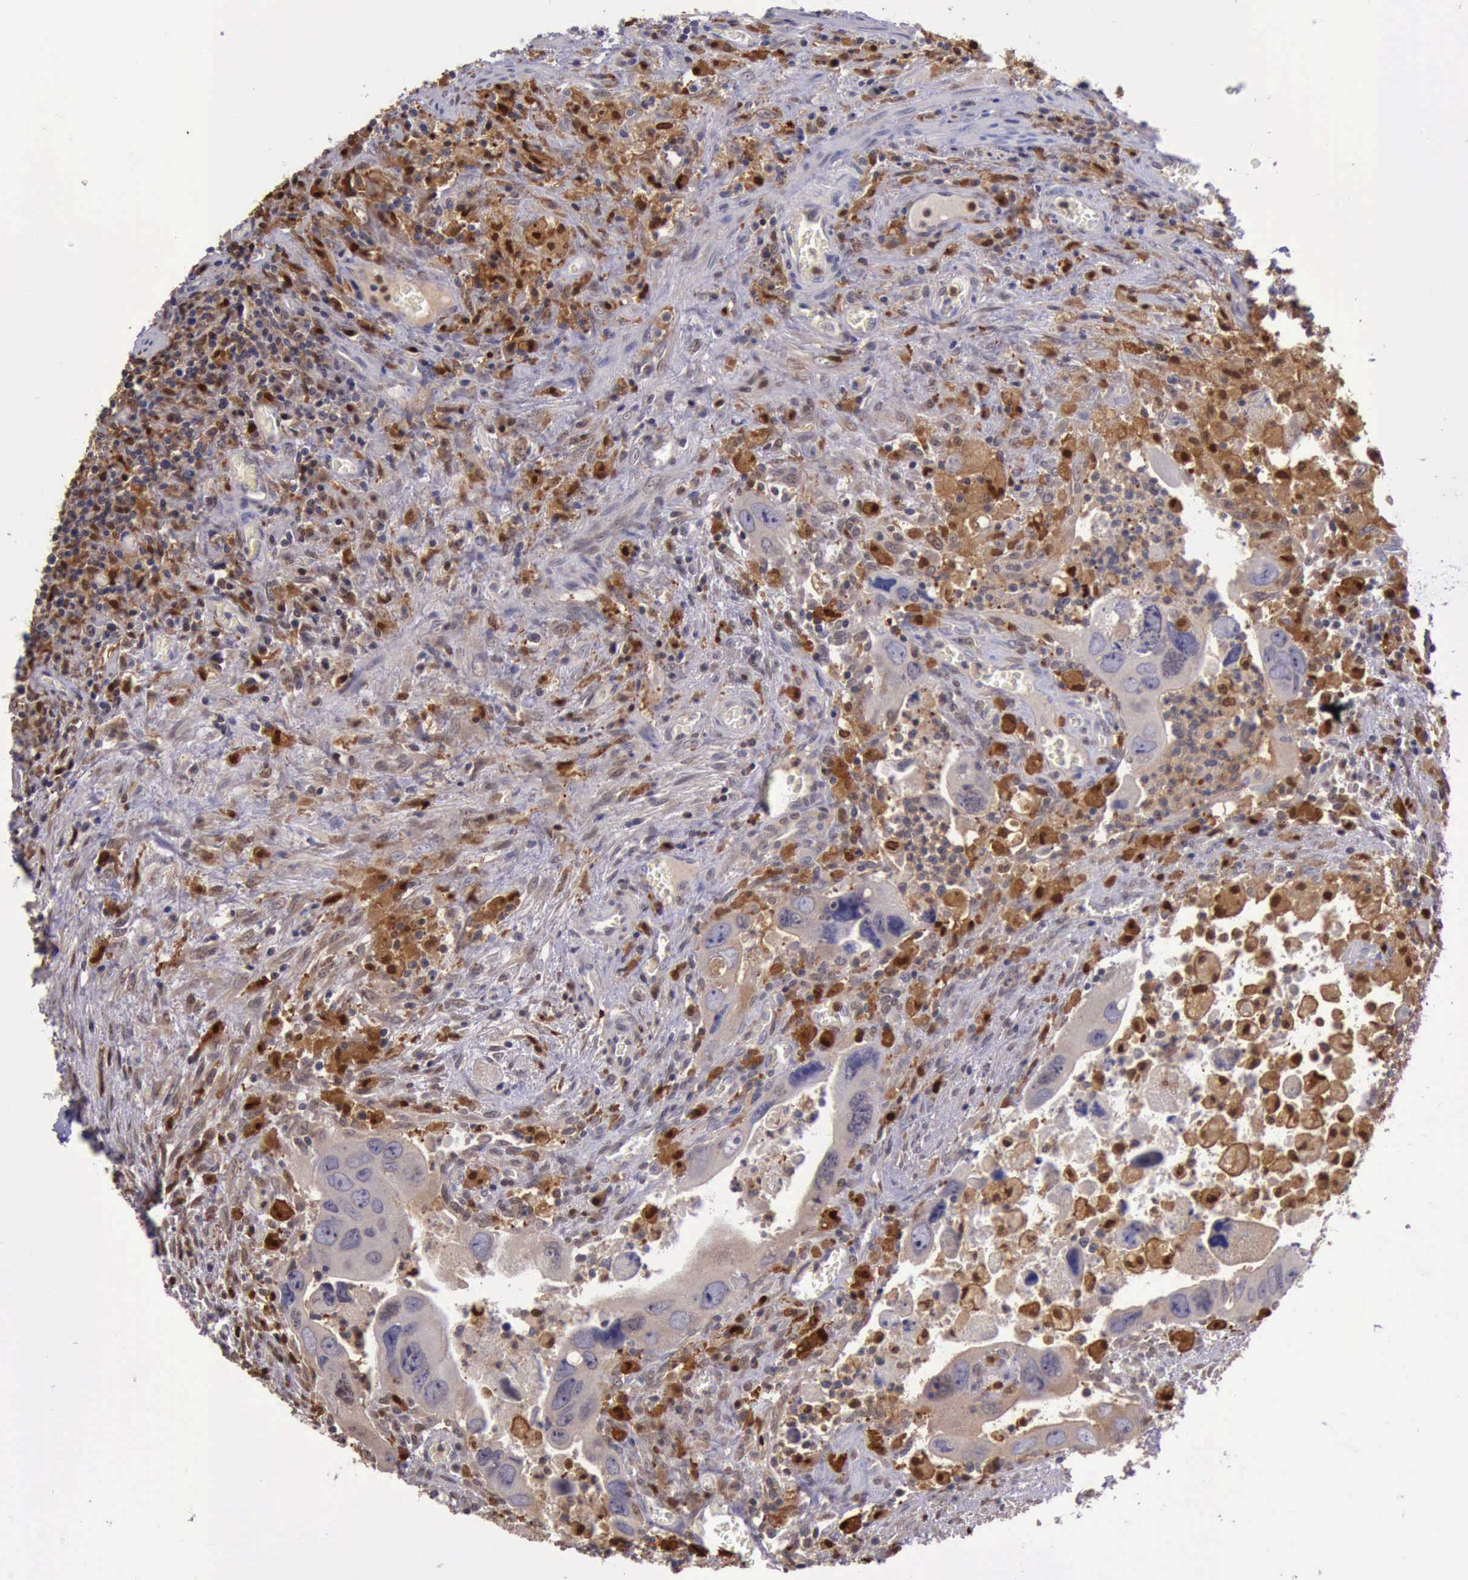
{"staining": {"intensity": "strong", "quantity": "25%-75%", "location": "cytoplasmic/membranous,nuclear"}, "tissue": "colorectal cancer", "cell_type": "Tumor cells", "image_type": "cancer", "snomed": [{"axis": "morphology", "description": "Adenocarcinoma, NOS"}, {"axis": "topography", "description": "Rectum"}], "caption": "IHC histopathology image of neoplastic tissue: colorectal cancer stained using immunohistochemistry reveals high levels of strong protein expression localized specifically in the cytoplasmic/membranous and nuclear of tumor cells, appearing as a cytoplasmic/membranous and nuclear brown color.", "gene": "TYMP", "patient": {"sex": "male", "age": 70}}